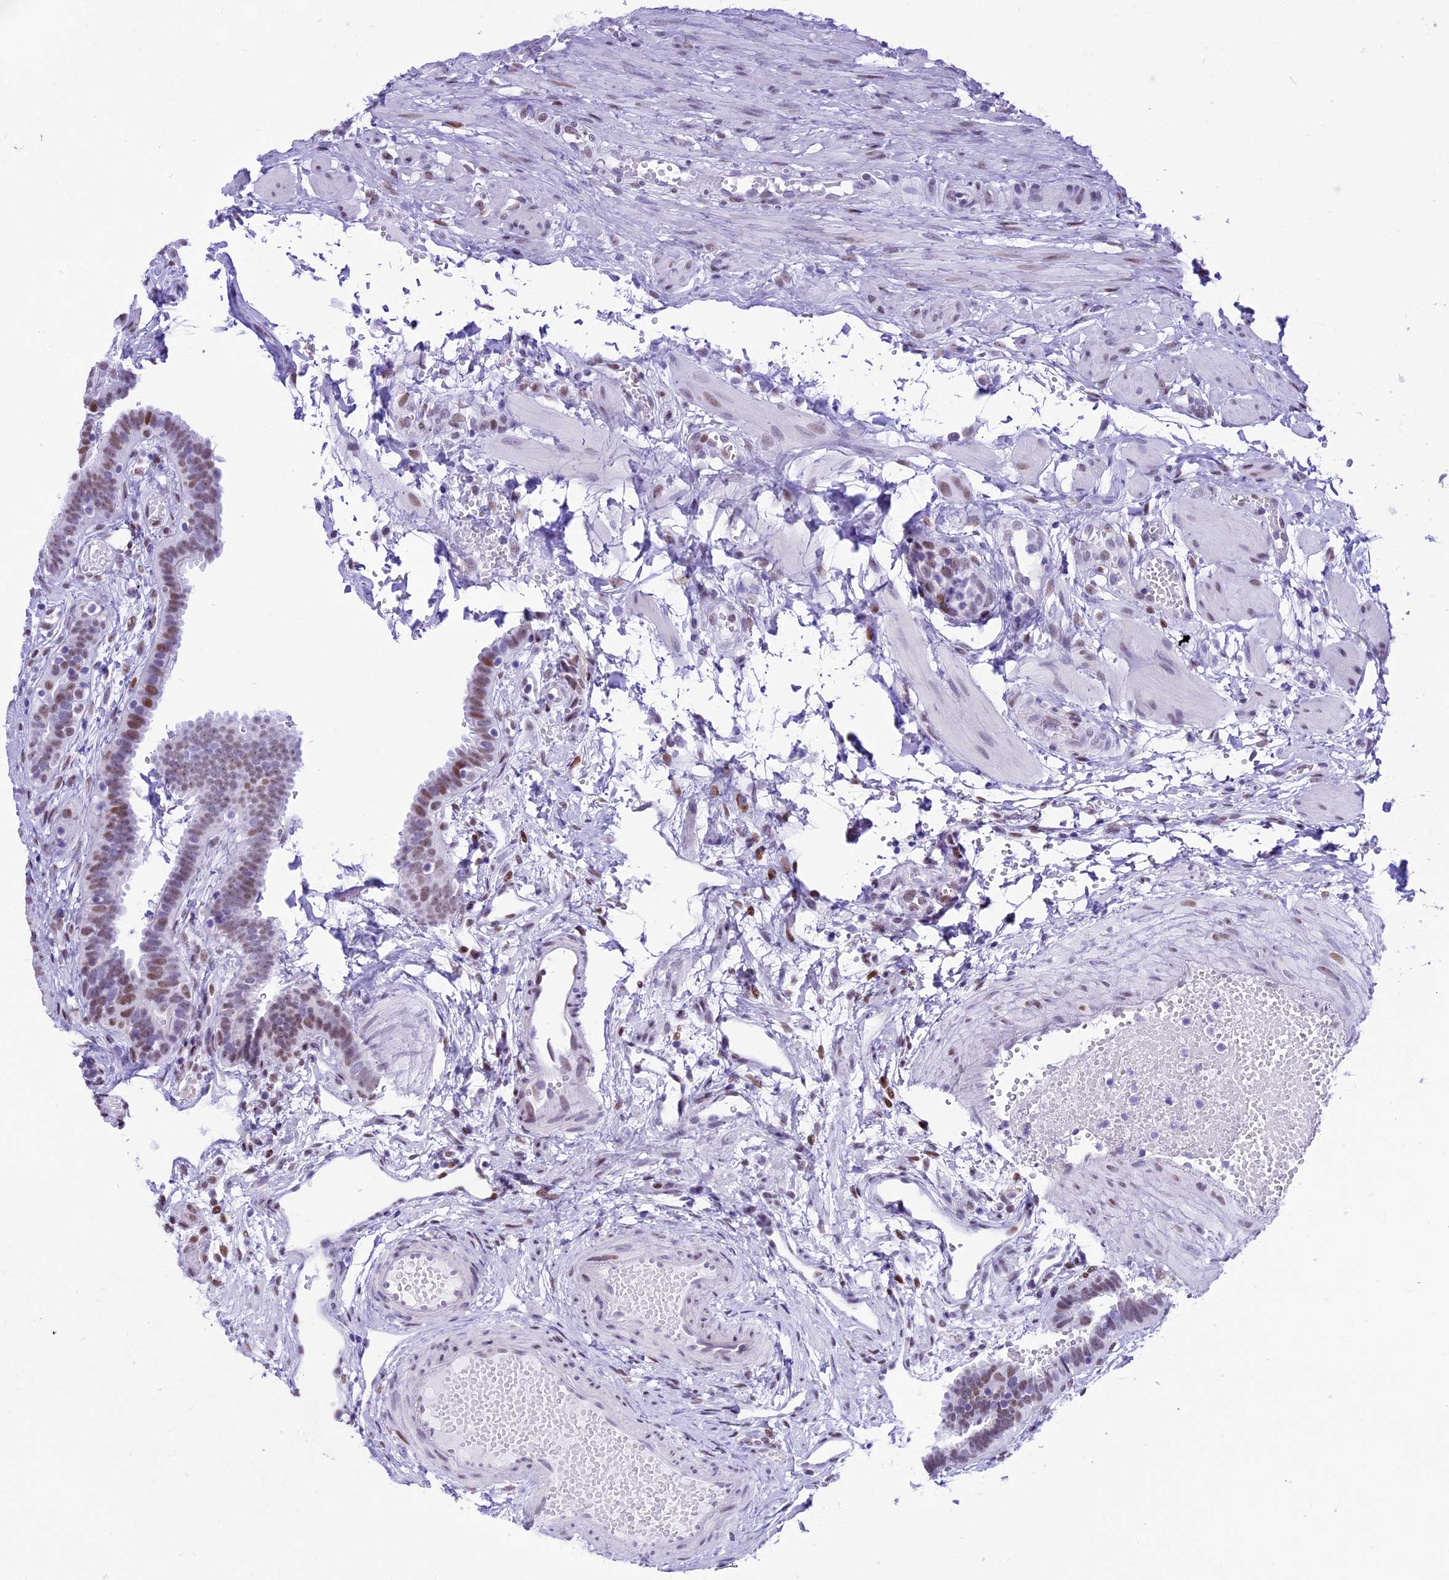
{"staining": {"intensity": "moderate", "quantity": "25%-75%", "location": "nuclear"}, "tissue": "fallopian tube", "cell_type": "Glandular cells", "image_type": "normal", "snomed": [{"axis": "morphology", "description": "Normal tissue, NOS"}, {"axis": "topography", "description": "Fallopian tube"}], "caption": "The immunohistochemical stain labels moderate nuclear positivity in glandular cells of unremarkable fallopian tube.", "gene": "RPS6KB1", "patient": {"sex": "female", "age": 37}}